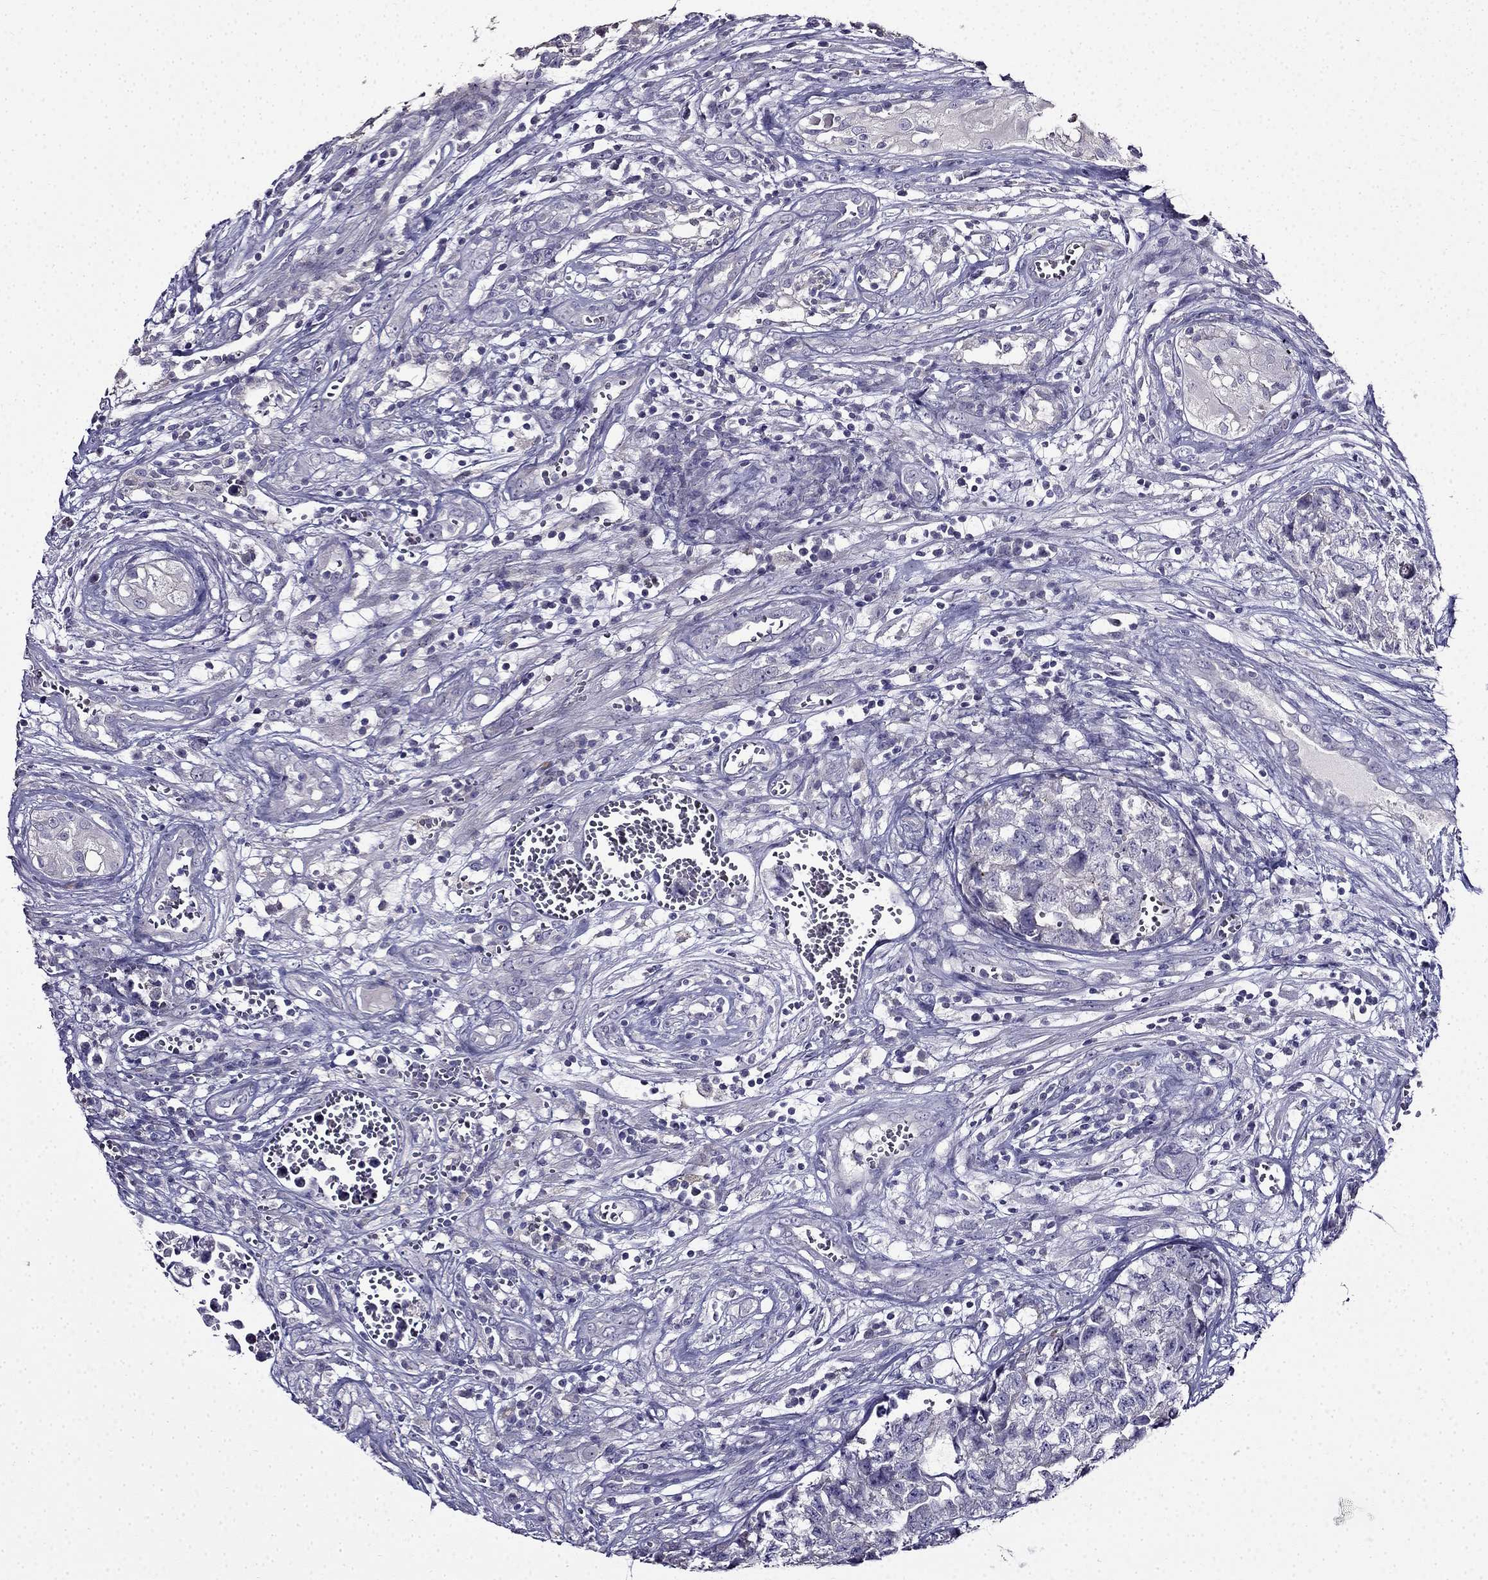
{"staining": {"intensity": "negative", "quantity": "none", "location": "none"}, "tissue": "testis cancer", "cell_type": "Tumor cells", "image_type": "cancer", "snomed": [{"axis": "morphology", "description": "Seminoma, NOS"}, {"axis": "morphology", "description": "Carcinoma, Embryonal, NOS"}, {"axis": "topography", "description": "Testis"}], "caption": "DAB (3,3'-diaminobenzidine) immunohistochemical staining of testis cancer (seminoma) displays no significant positivity in tumor cells.", "gene": "TMEM266", "patient": {"sex": "male", "age": 22}}